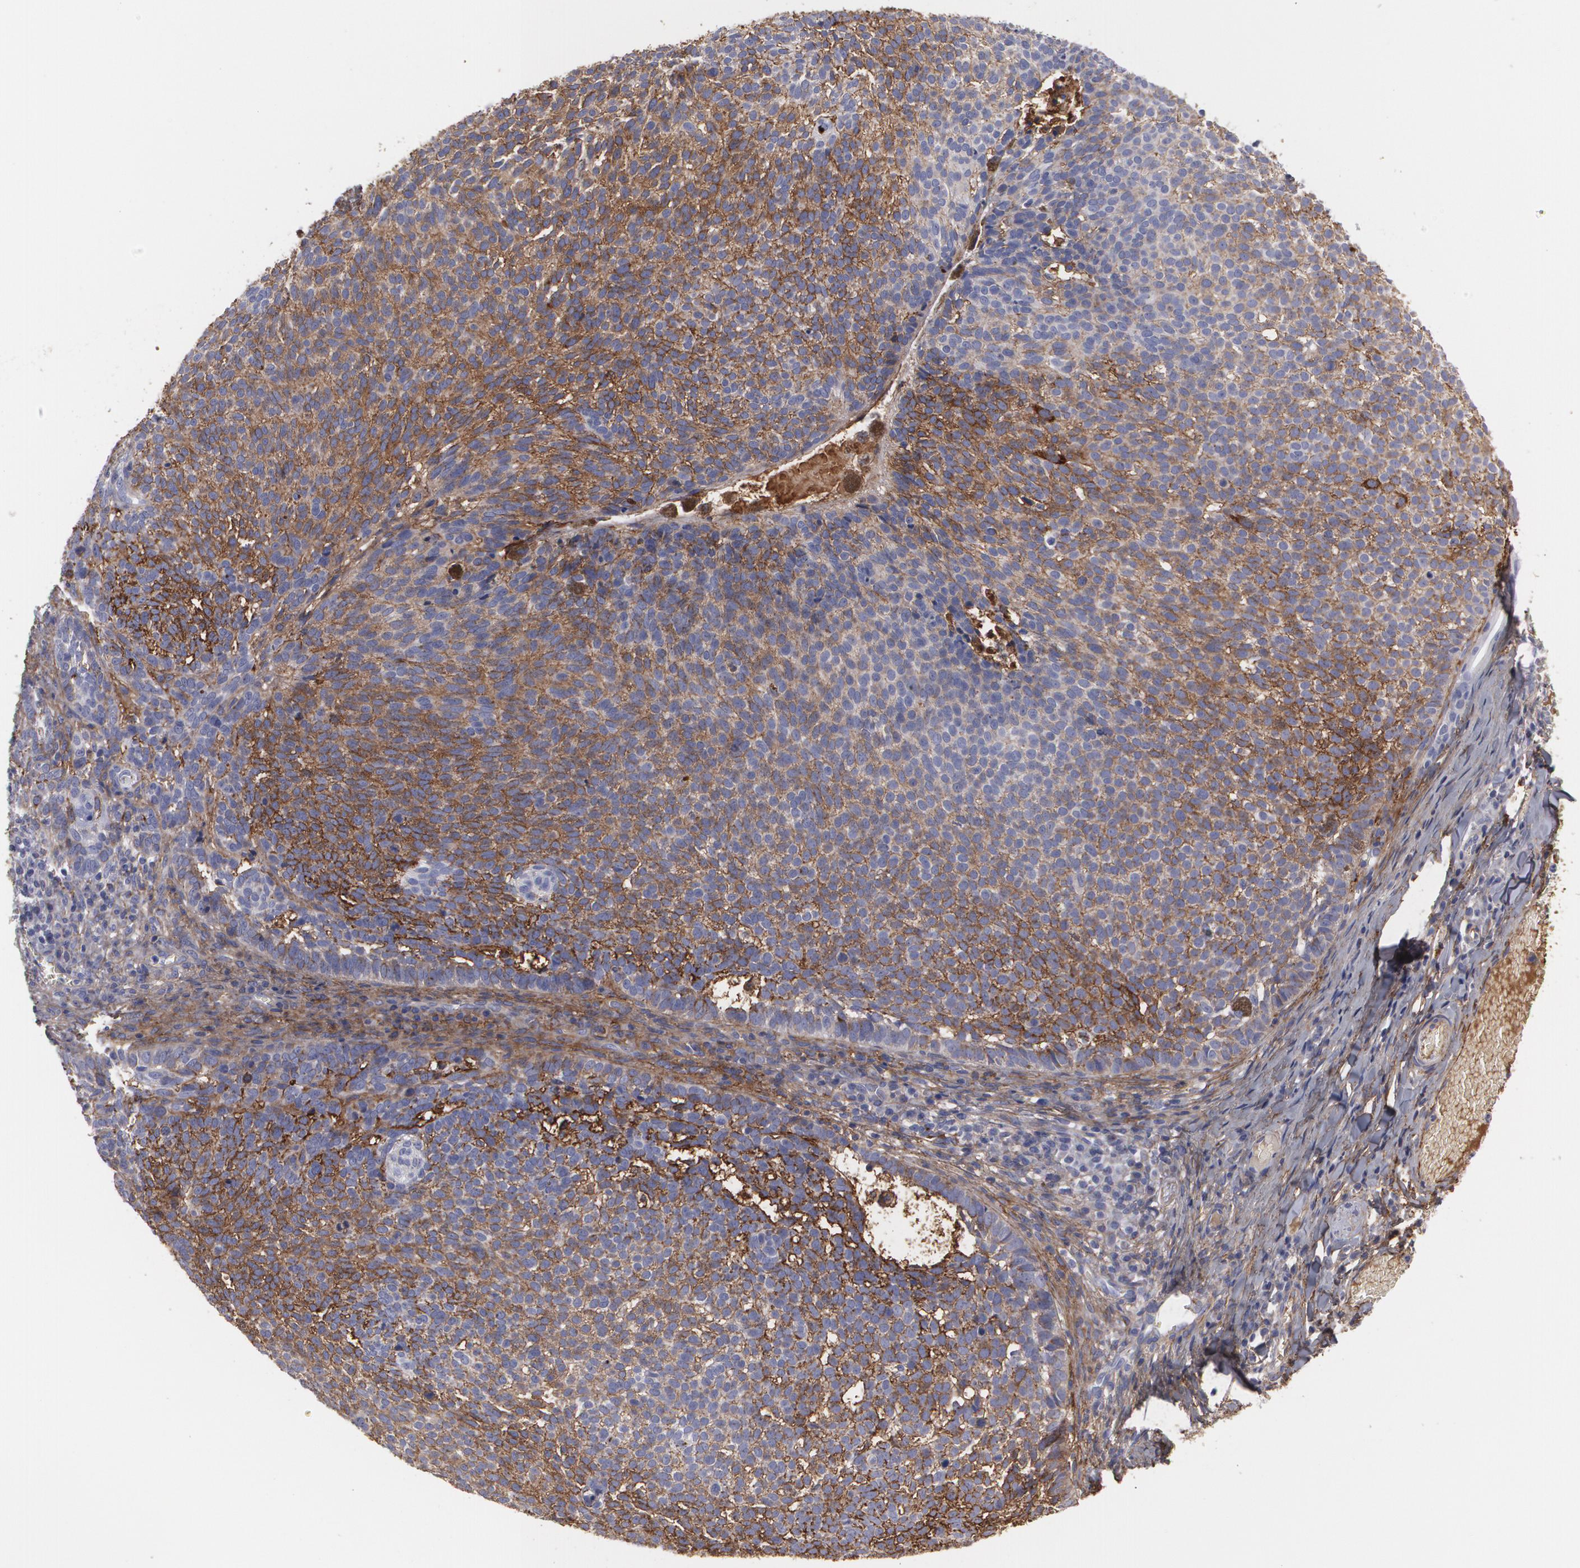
{"staining": {"intensity": "strong", "quantity": ">75%", "location": "cytoplasmic/membranous"}, "tissue": "skin cancer", "cell_type": "Tumor cells", "image_type": "cancer", "snomed": [{"axis": "morphology", "description": "Basal cell carcinoma"}, {"axis": "topography", "description": "Skin"}], "caption": "Immunohistochemistry (IHC) of human skin cancer (basal cell carcinoma) displays high levels of strong cytoplasmic/membranous staining in about >75% of tumor cells.", "gene": "FBLN1", "patient": {"sex": "male", "age": 63}}